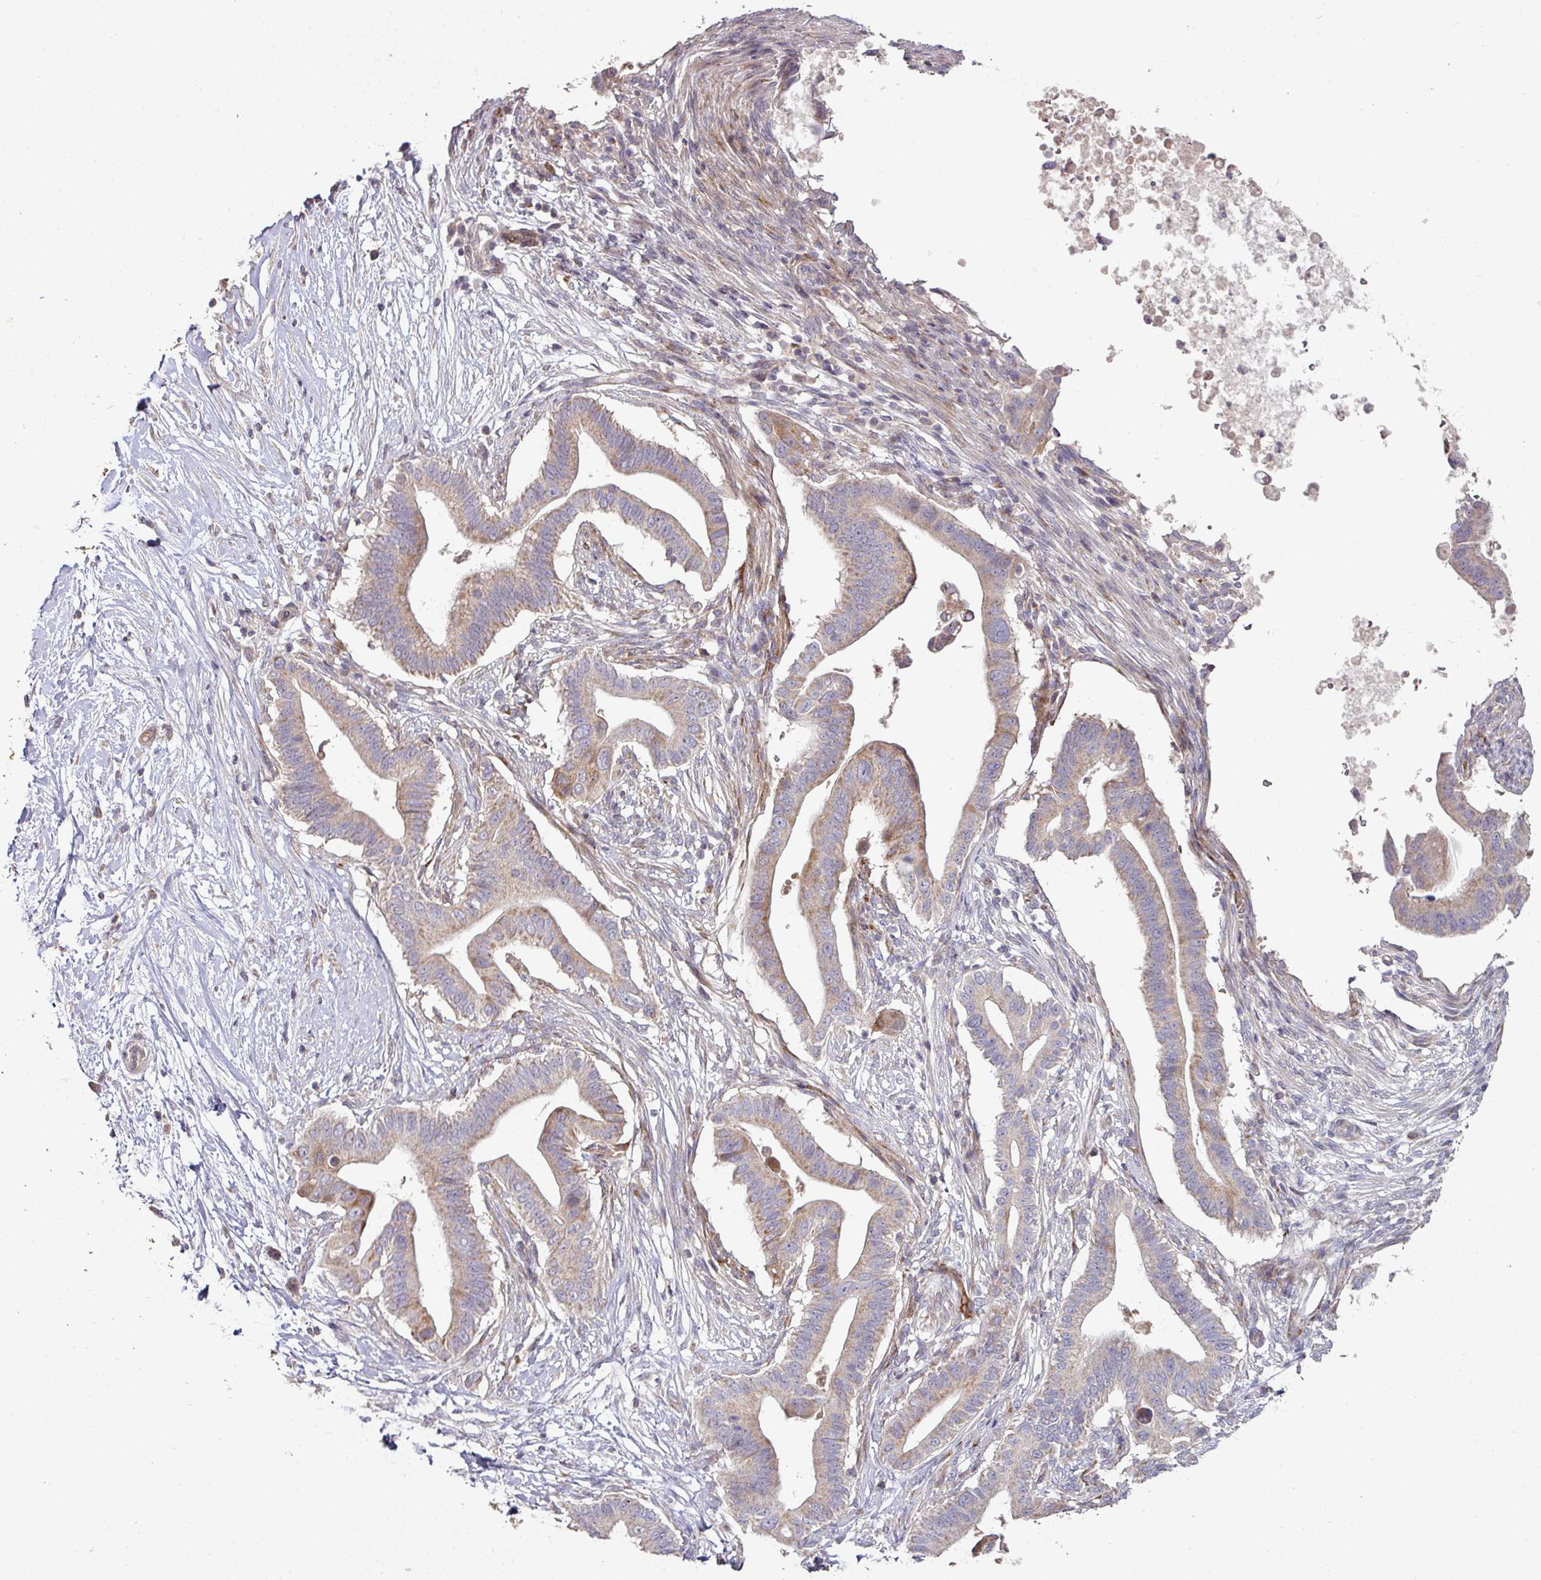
{"staining": {"intensity": "weak", "quantity": ">75%", "location": "cytoplasmic/membranous"}, "tissue": "pancreatic cancer", "cell_type": "Tumor cells", "image_type": "cancer", "snomed": [{"axis": "morphology", "description": "Adenocarcinoma, NOS"}, {"axis": "topography", "description": "Pancreas"}], "caption": "There is low levels of weak cytoplasmic/membranous positivity in tumor cells of pancreatic cancer, as demonstrated by immunohistochemical staining (brown color).", "gene": "RPL23A", "patient": {"sex": "male", "age": 68}}